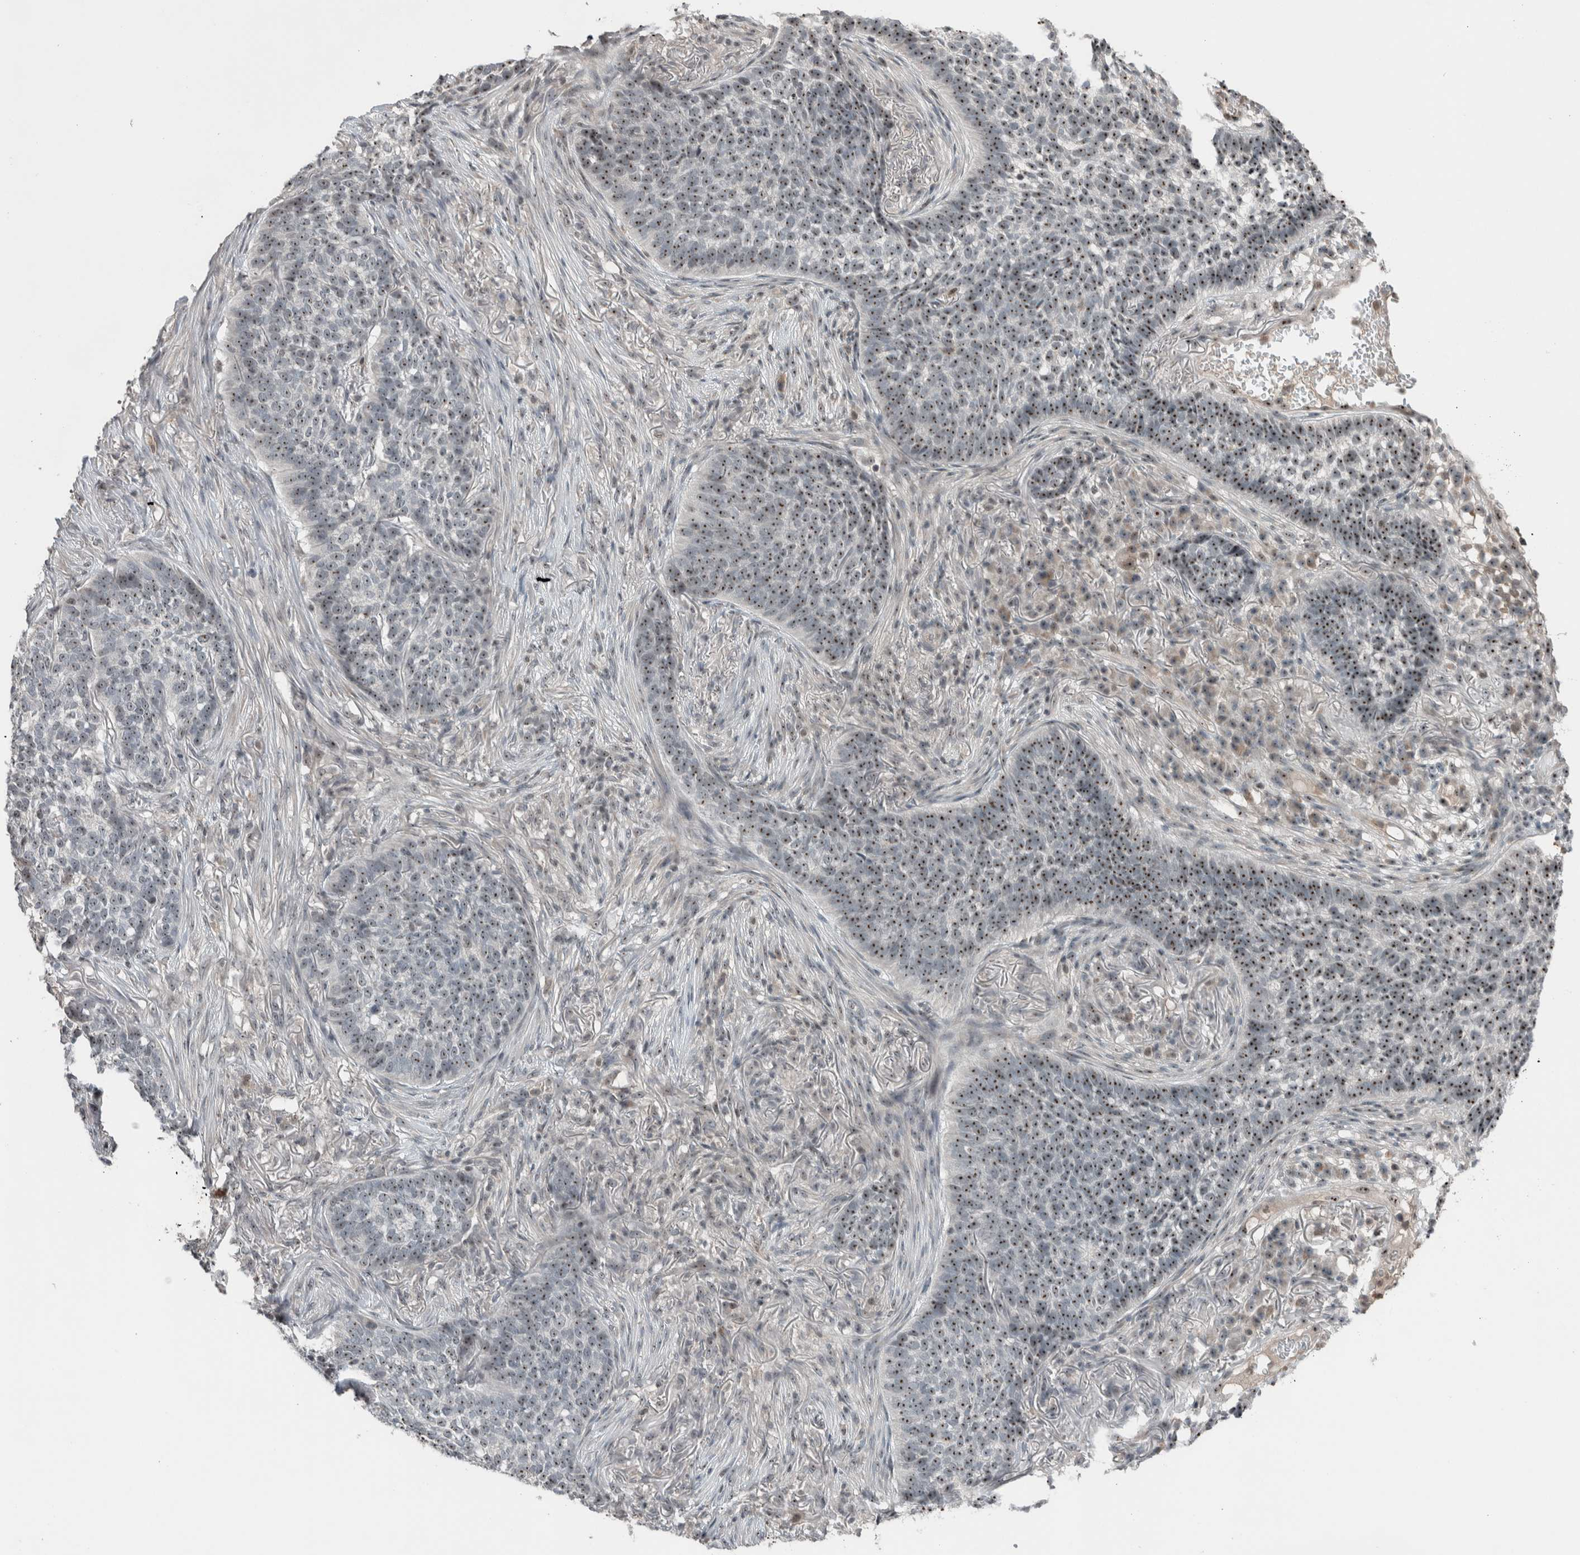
{"staining": {"intensity": "strong", "quantity": ">75%", "location": "nuclear"}, "tissue": "skin cancer", "cell_type": "Tumor cells", "image_type": "cancer", "snomed": [{"axis": "morphology", "description": "Basal cell carcinoma"}, {"axis": "topography", "description": "Skin"}], "caption": "Tumor cells display high levels of strong nuclear positivity in approximately >75% of cells in skin cancer (basal cell carcinoma).", "gene": "RPF1", "patient": {"sex": "male", "age": 85}}